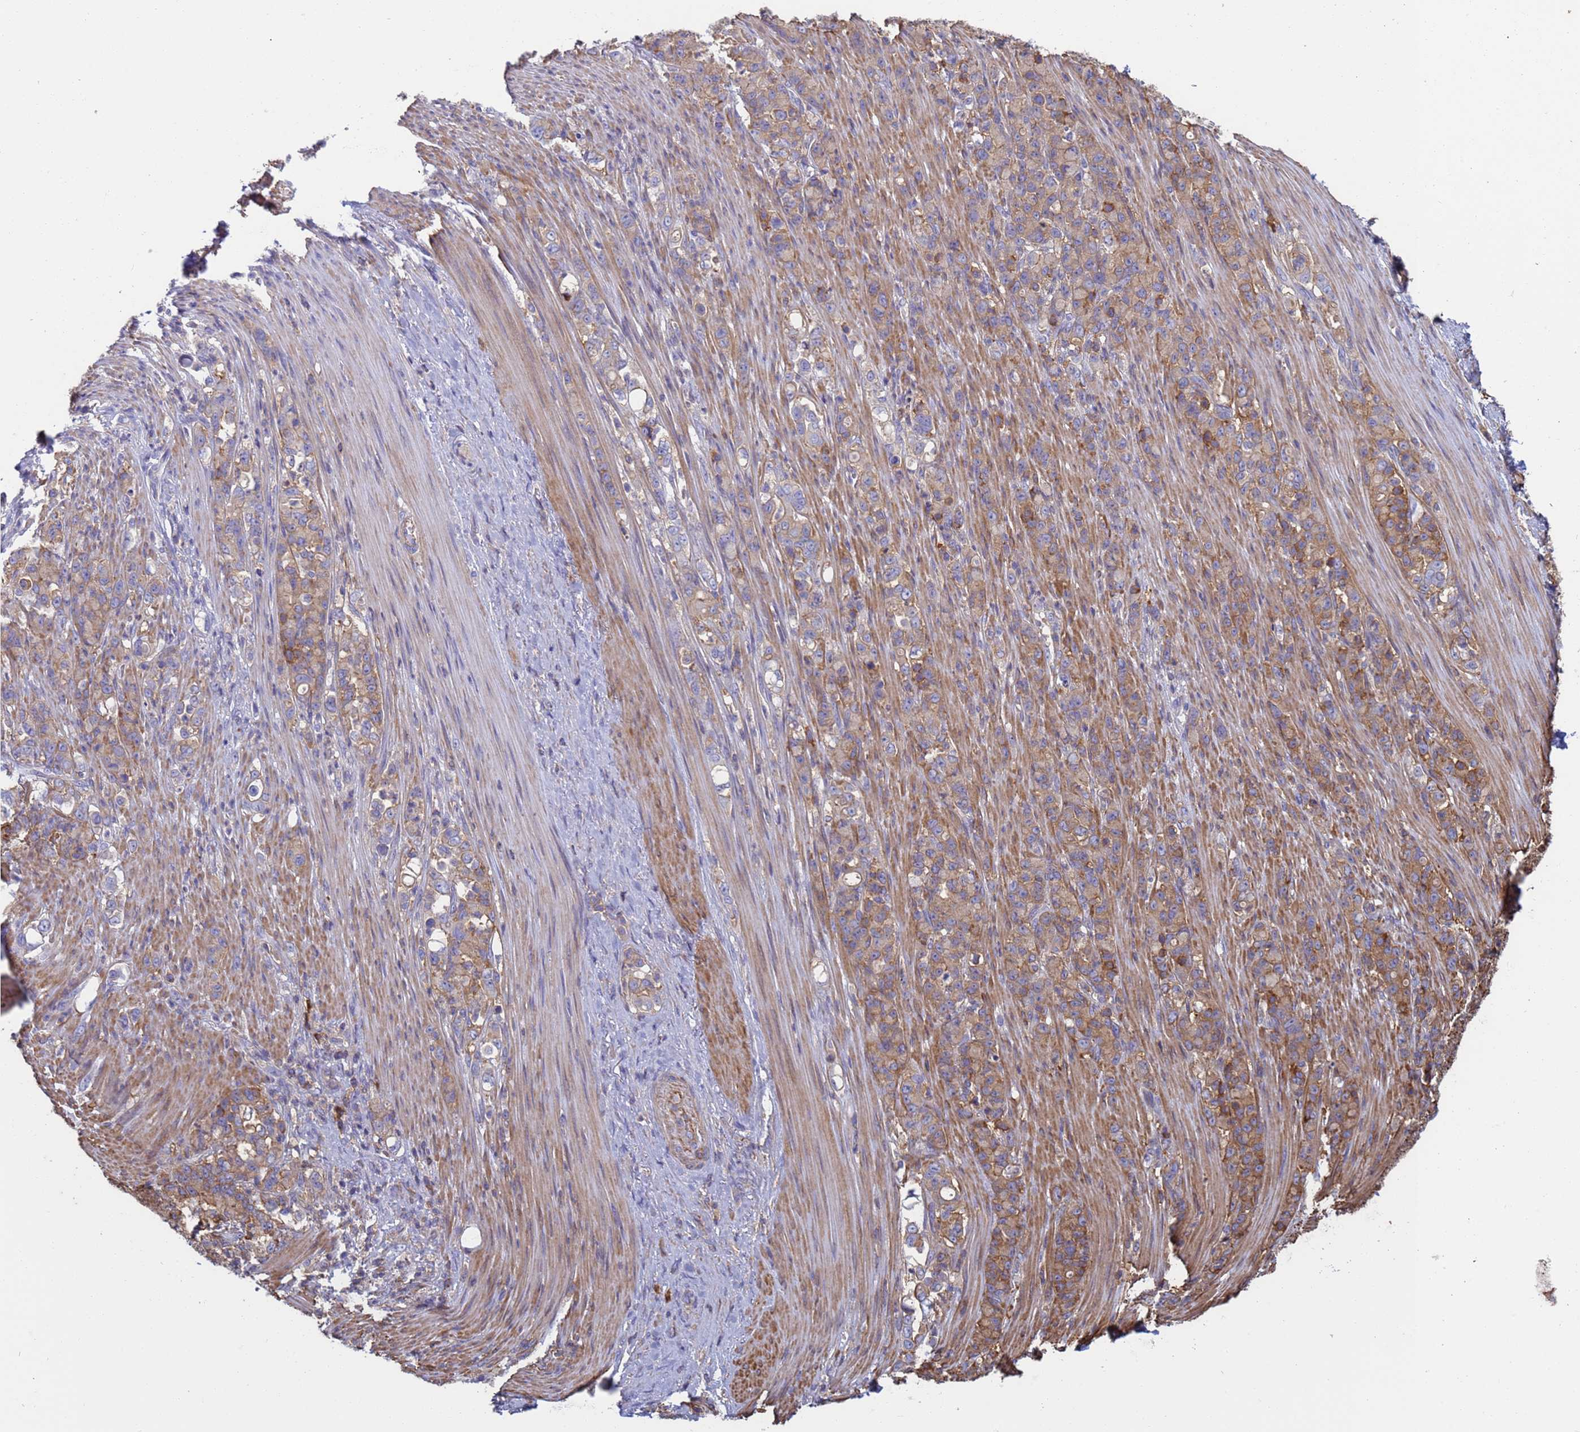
{"staining": {"intensity": "moderate", "quantity": ">75%", "location": "cytoplasmic/membranous"}, "tissue": "stomach cancer", "cell_type": "Tumor cells", "image_type": "cancer", "snomed": [{"axis": "morphology", "description": "Normal tissue, NOS"}, {"axis": "morphology", "description": "Adenocarcinoma, NOS"}, {"axis": "topography", "description": "Stomach"}], "caption": "DAB immunohistochemical staining of human stomach cancer (adenocarcinoma) shows moderate cytoplasmic/membranous protein positivity in approximately >75% of tumor cells.", "gene": "ZNG1B", "patient": {"sex": "female", "age": 79}}